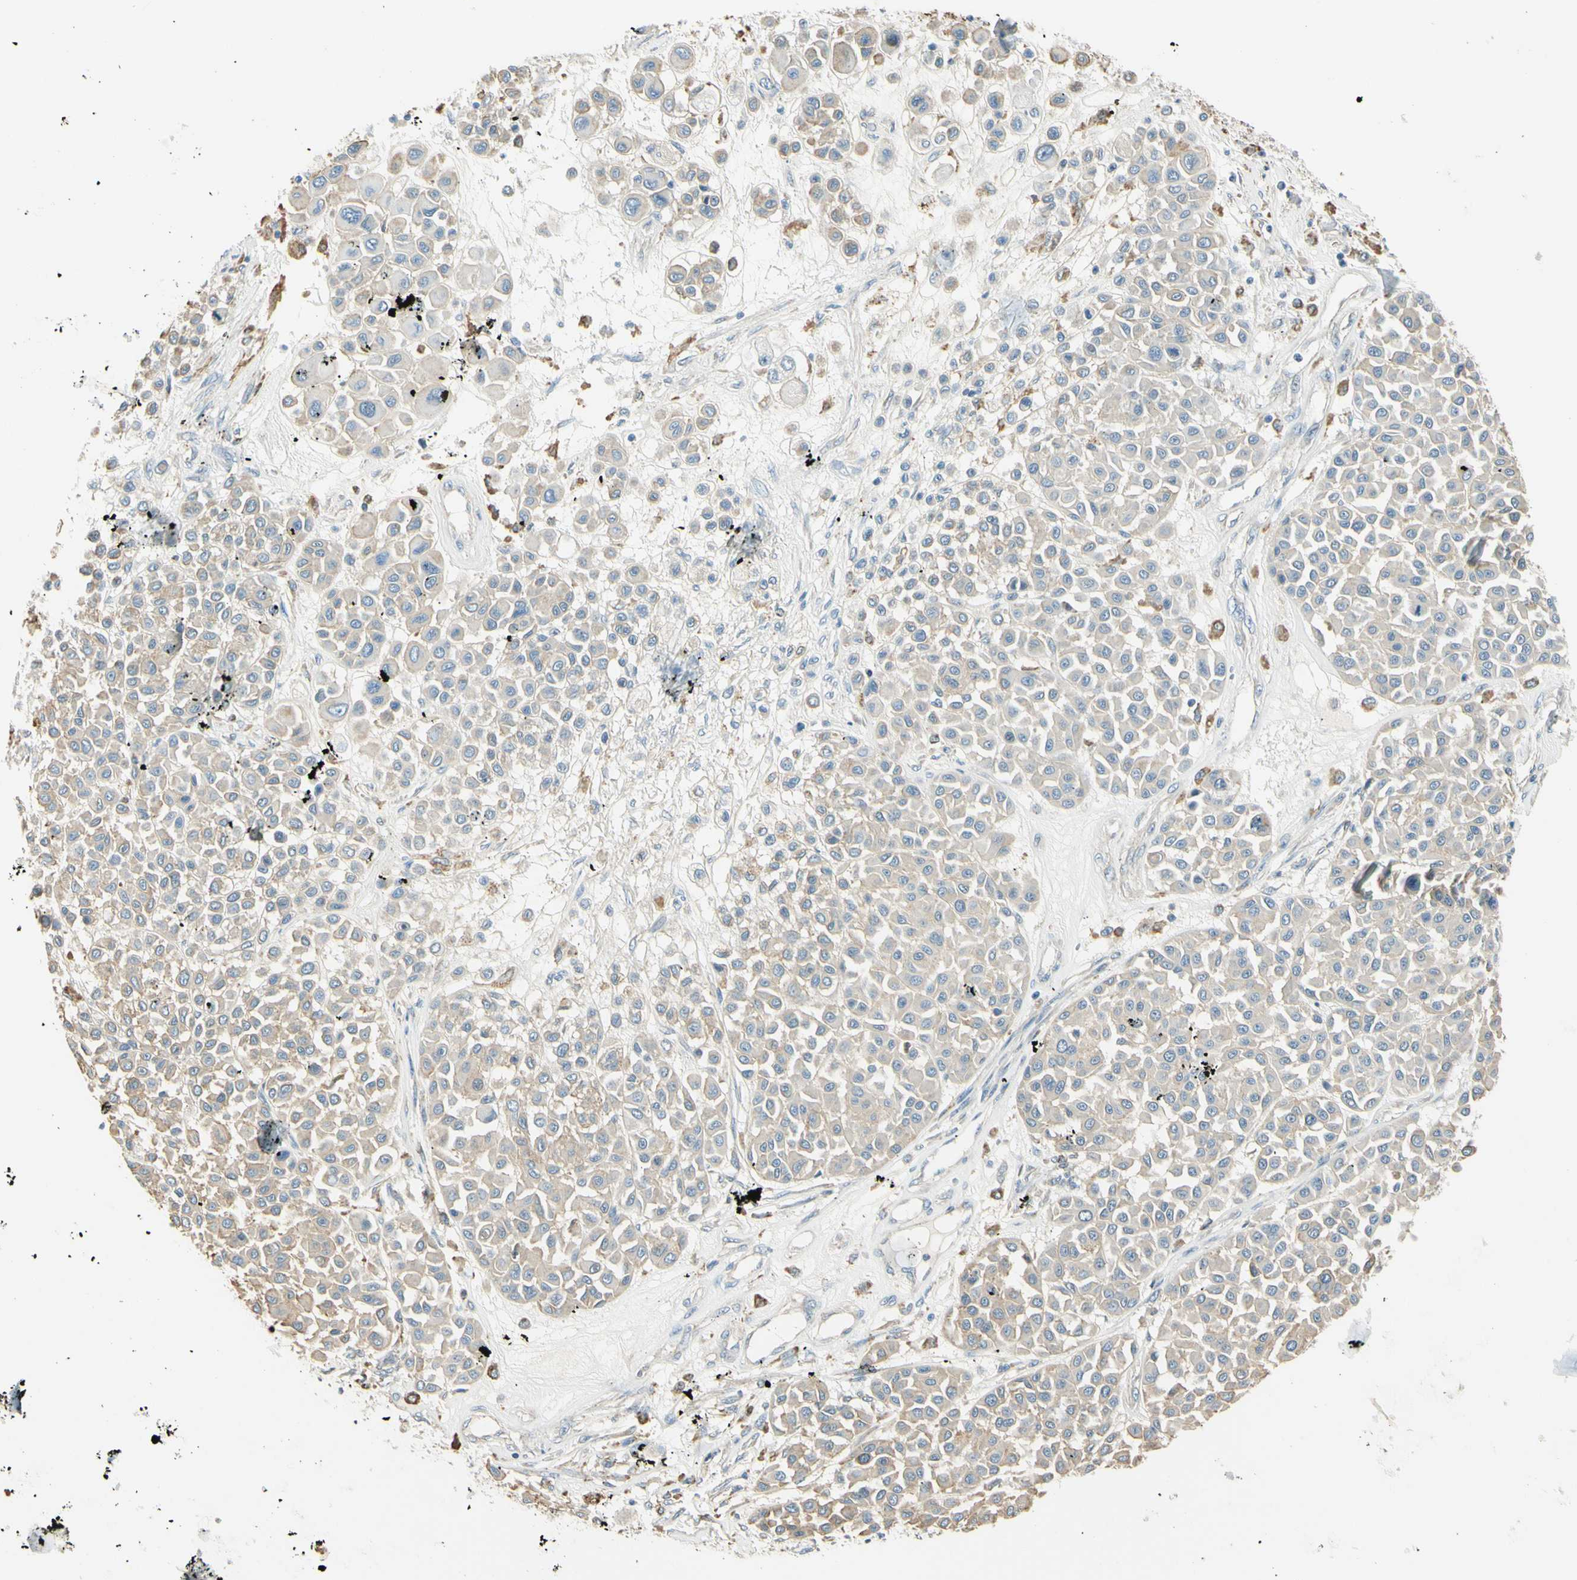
{"staining": {"intensity": "negative", "quantity": "none", "location": "none"}, "tissue": "melanoma", "cell_type": "Tumor cells", "image_type": "cancer", "snomed": [{"axis": "morphology", "description": "Malignant melanoma, Metastatic site"}, {"axis": "topography", "description": "Soft tissue"}], "caption": "DAB immunohistochemical staining of malignant melanoma (metastatic site) reveals no significant staining in tumor cells.", "gene": "LAMA3", "patient": {"sex": "male", "age": 41}}